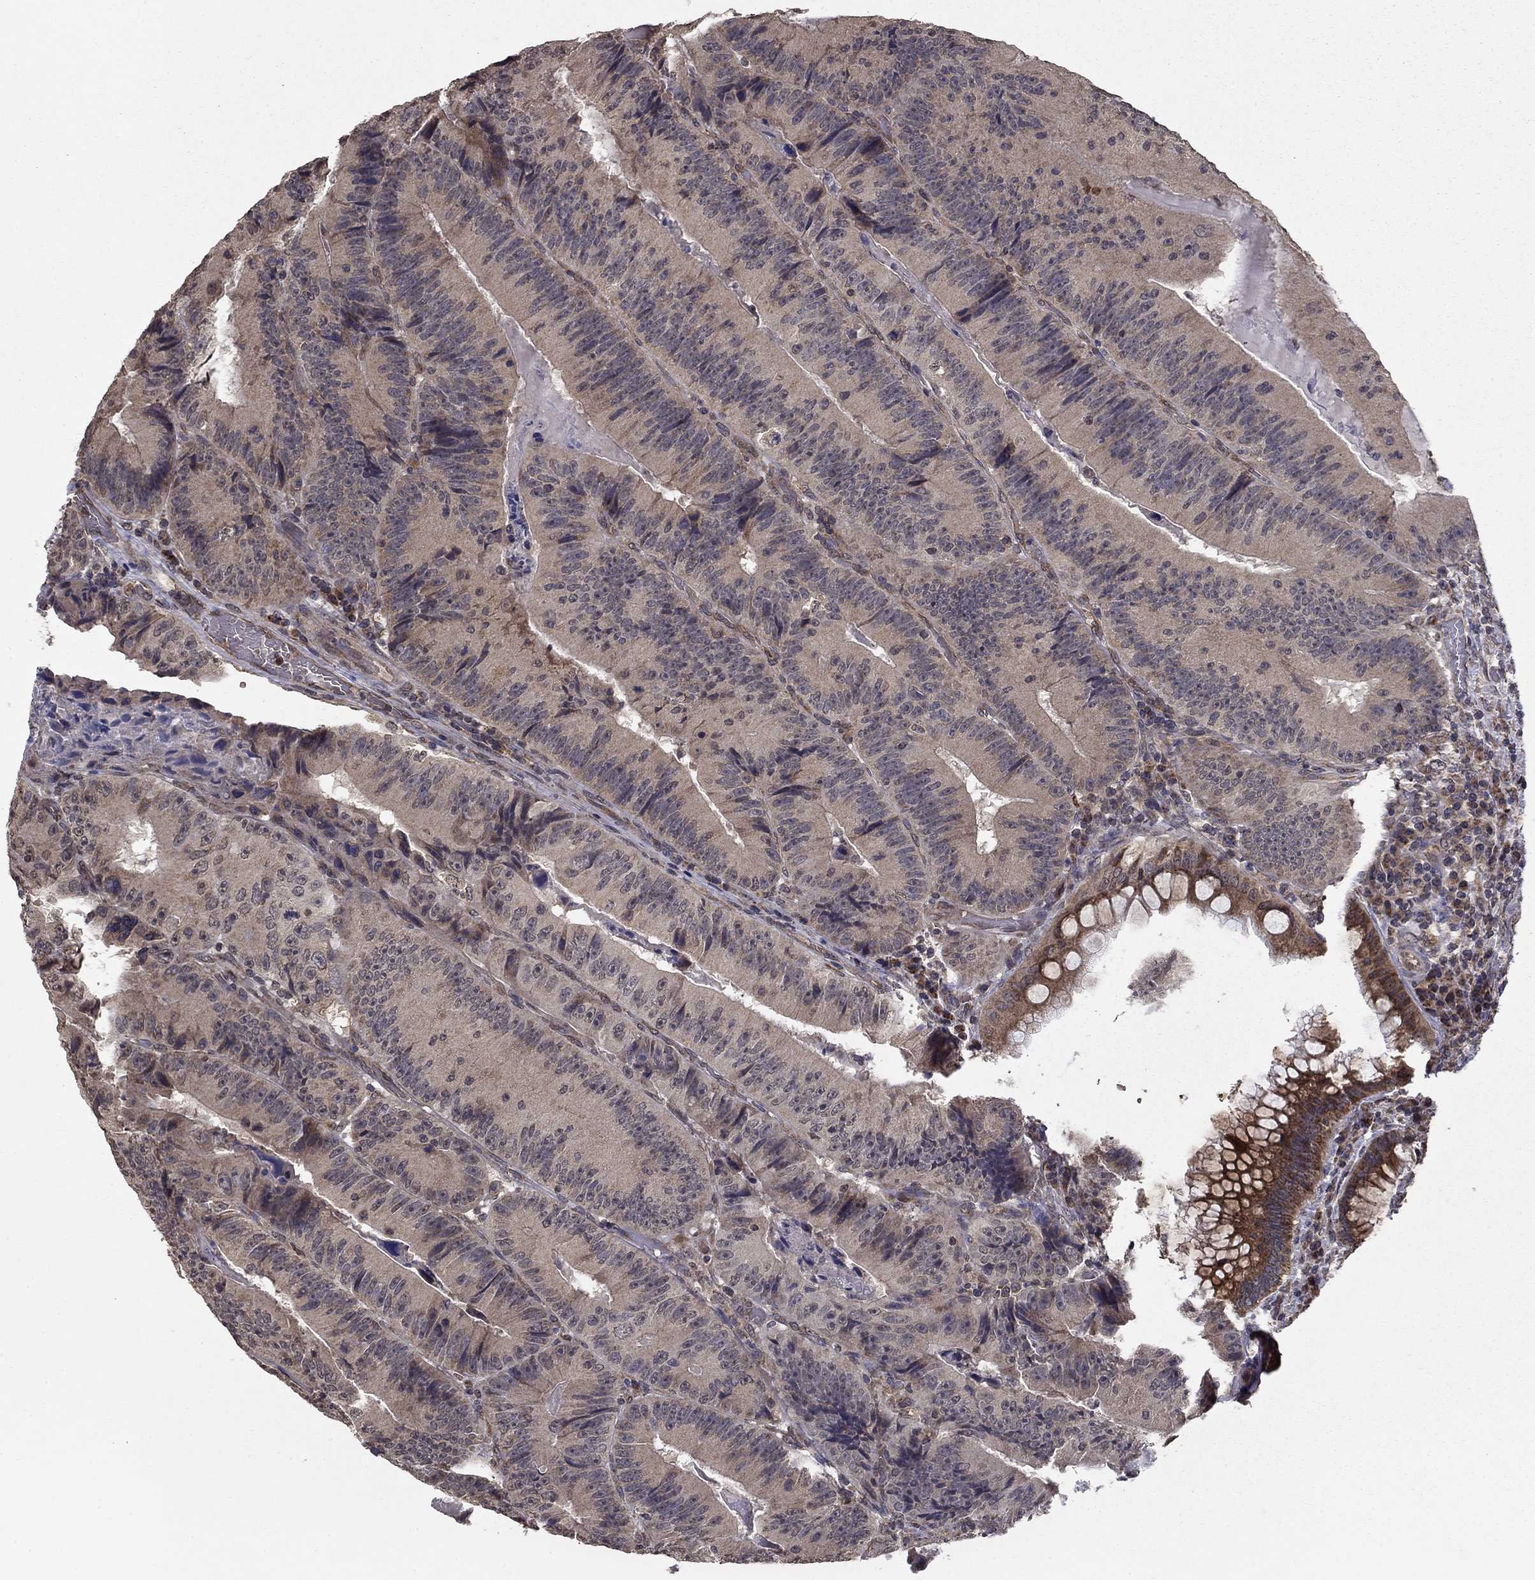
{"staining": {"intensity": "weak", "quantity": "25%-75%", "location": "cytoplasmic/membranous"}, "tissue": "colorectal cancer", "cell_type": "Tumor cells", "image_type": "cancer", "snomed": [{"axis": "morphology", "description": "Adenocarcinoma, NOS"}, {"axis": "topography", "description": "Colon"}], "caption": "About 25%-75% of tumor cells in human adenocarcinoma (colorectal) exhibit weak cytoplasmic/membranous protein positivity as visualized by brown immunohistochemical staining.", "gene": "SLC2A13", "patient": {"sex": "female", "age": 86}}